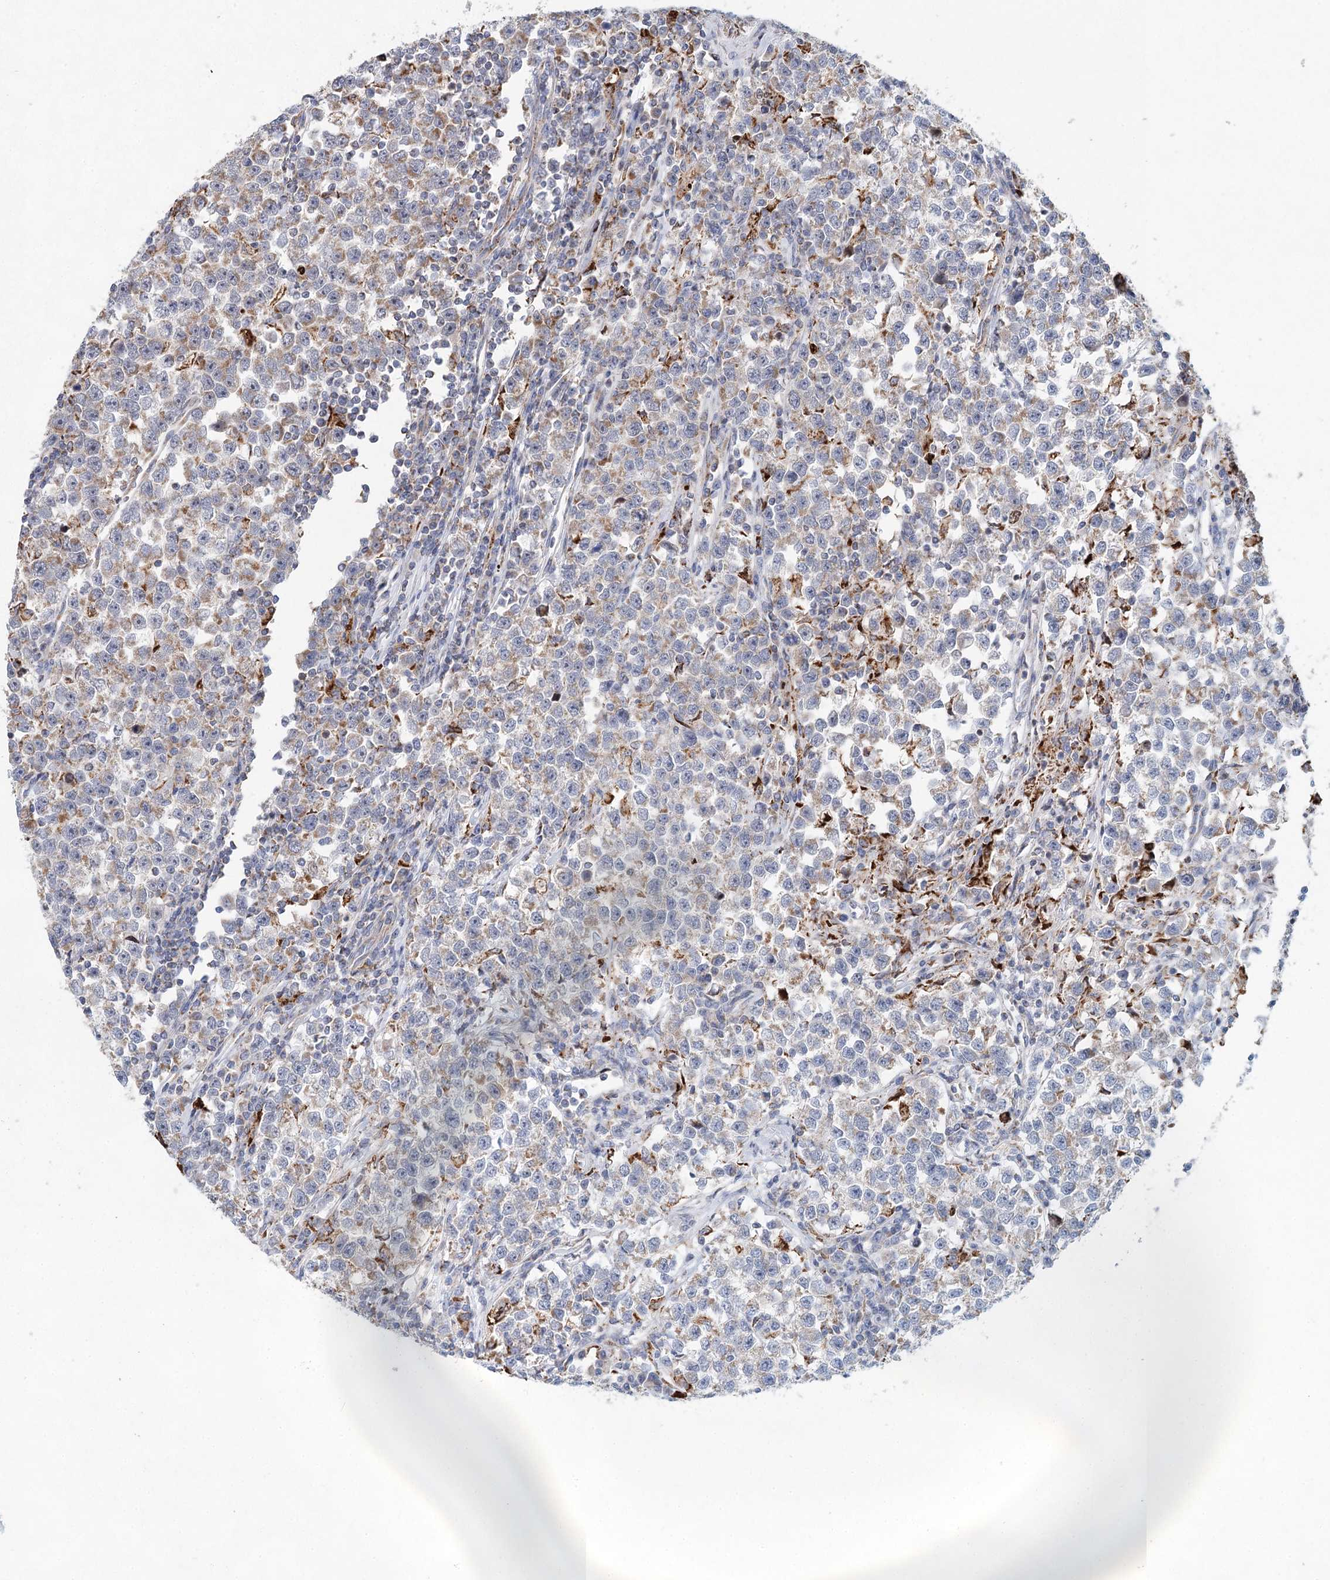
{"staining": {"intensity": "weak", "quantity": "25%-75%", "location": "cytoplasmic/membranous"}, "tissue": "testis cancer", "cell_type": "Tumor cells", "image_type": "cancer", "snomed": [{"axis": "morphology", "description": "Normal tissue, NOS"}, {"axis": "morphology", "description": "Seminoma, NOS"}, {"axis": "topography", "description": "Testis"}], "caption": "About 25%-75% of tumor cells in human testis seminoma demonstrate weak cytoplasmic/membranous protein positivity as visualized by brown immunohistochemical staining.", "gene": "XPO6", "patient": {"sex": "male", "age": 43}}